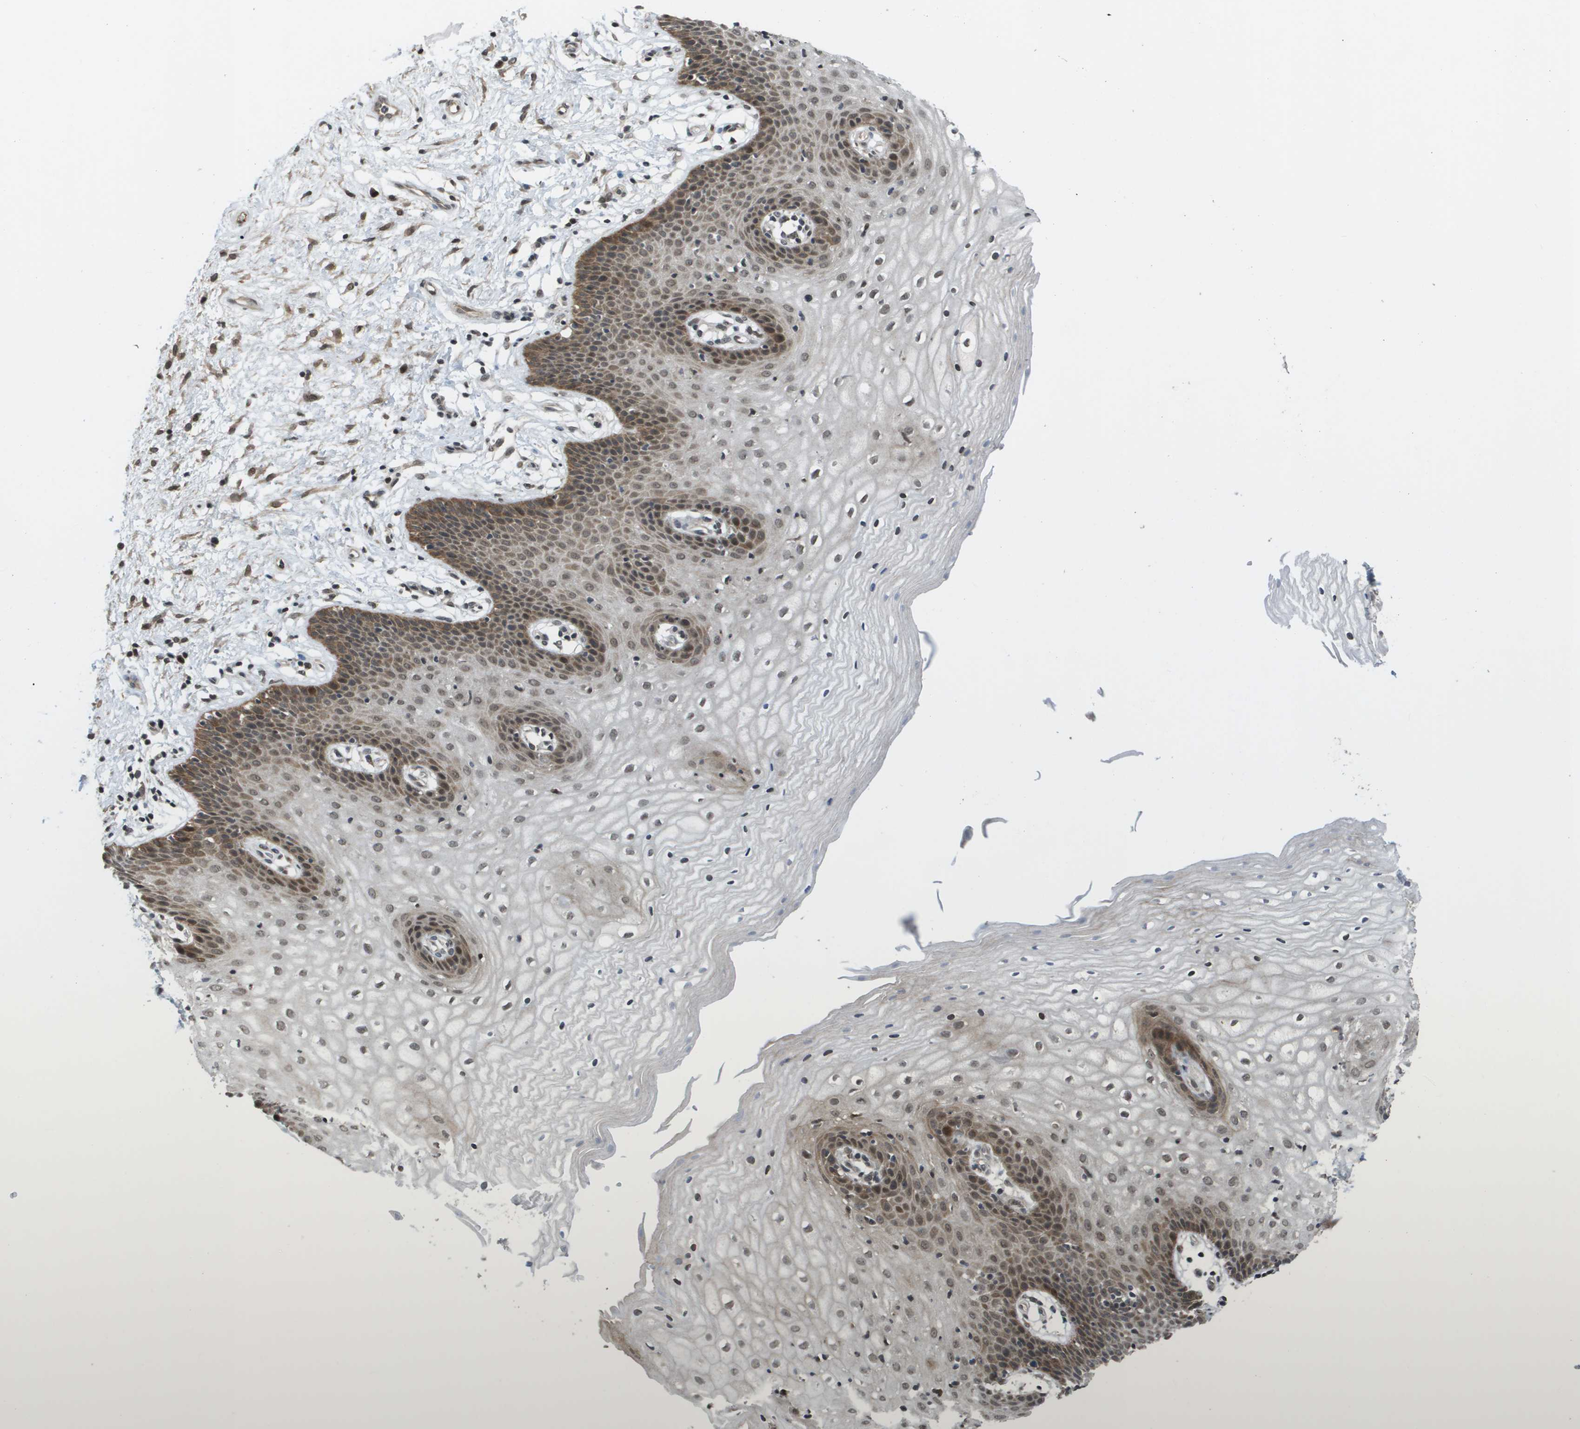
{"staining": {"intensity": "moderate", "quantity": ">75%", "location": "cytoplasmic/membranous,nuclear"}, "tissue": "vagina", "cell_type": "Squamous epithelial cells", "image_type": "normal", "snomed": [{"axis": "morphology", "description": "Normal tissue, NOS"}, {"axis": "topography", "description": "Vagina"}], "caption": "Approximately >75% of squamous epithelial cells in benign vagina exhibit moderate cytoplasmic/membranous,nuclear protein positivity as visualized by brown immunohistochemical staining.", "gene": "KAT5", "patient": {"sex": "female", "age": 34}}